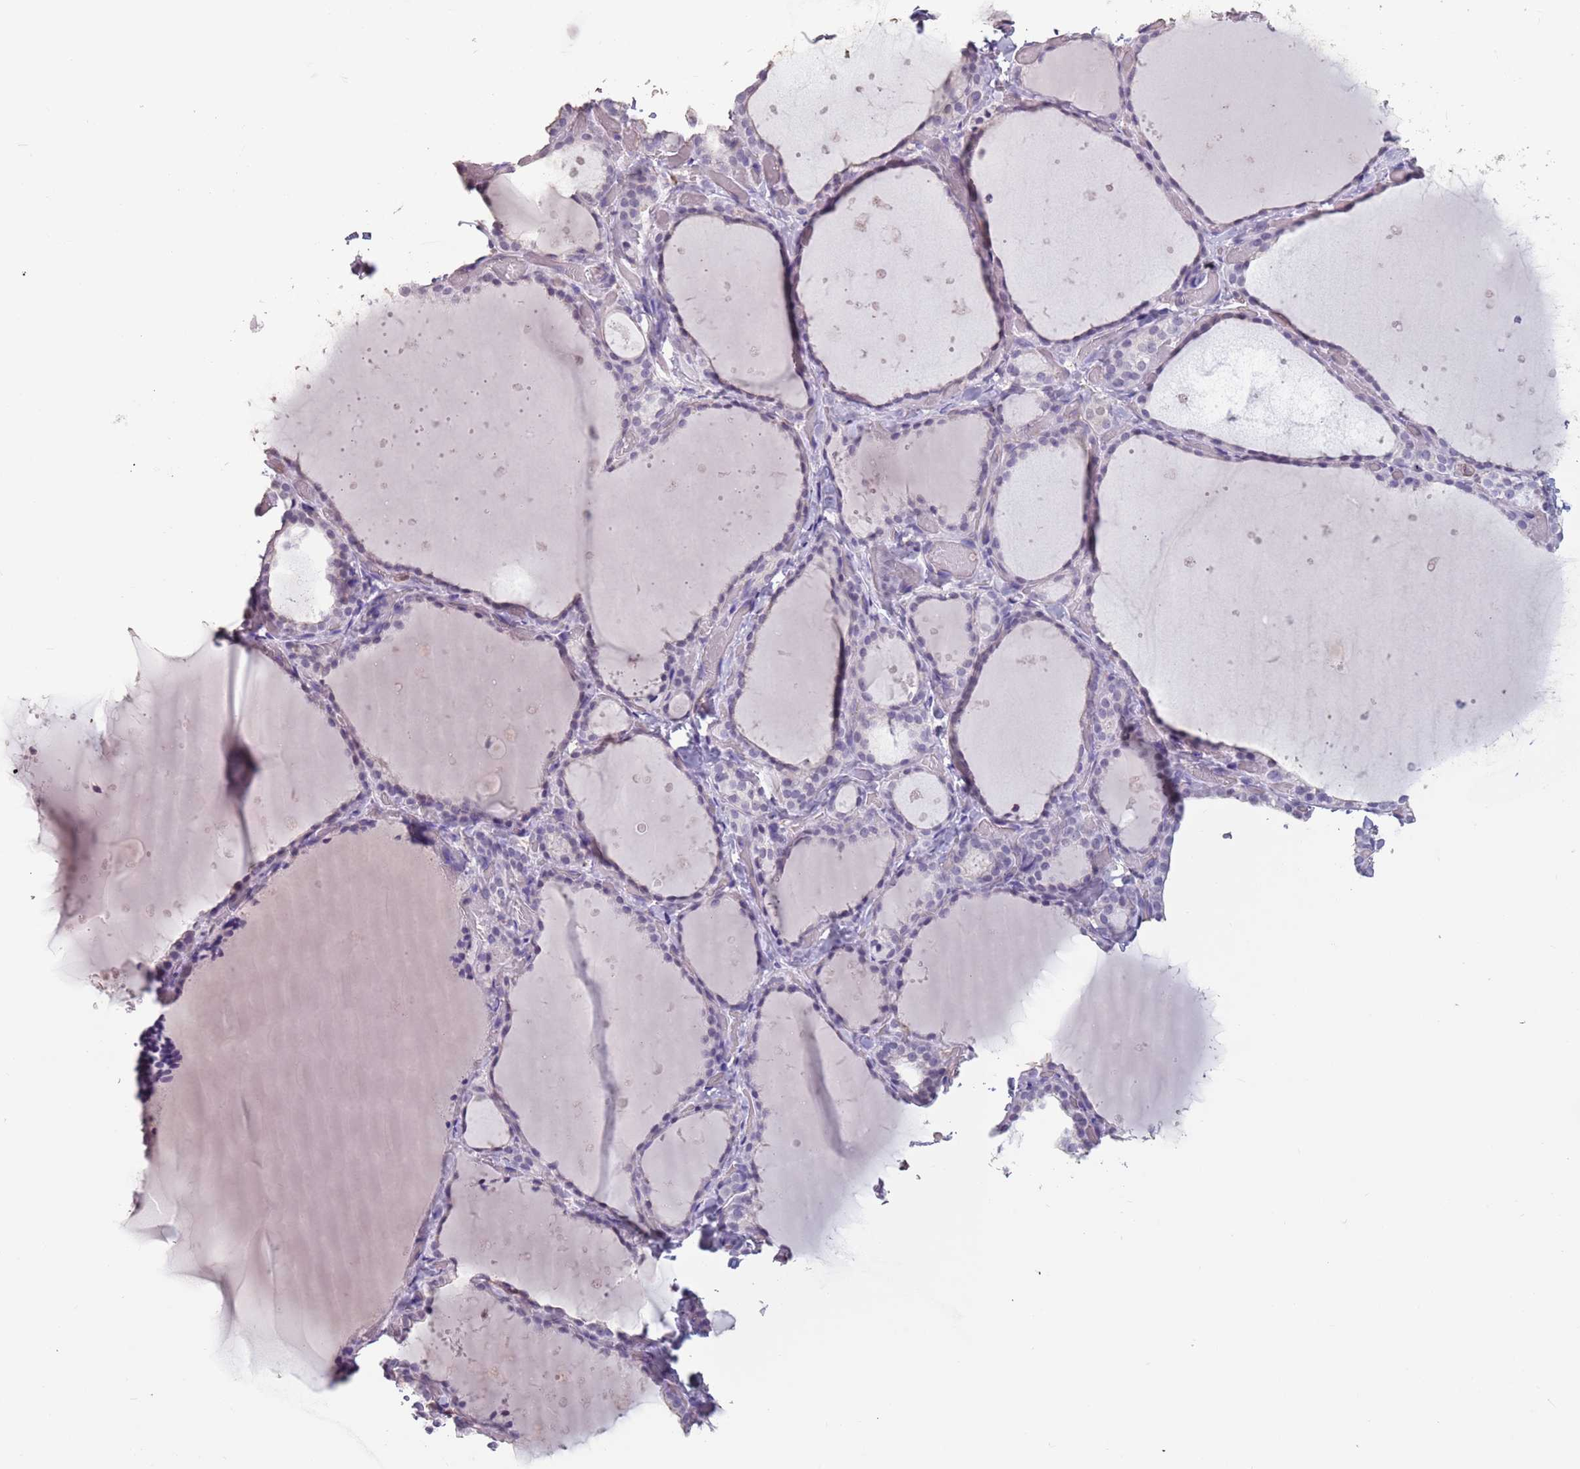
{"staining": {"intensity": "negative", "quantity": "none", "location": "none"}, "tissue": "thyroid gland", "cell_type": "Glandular cells", "image_type": "normal", "snomed": [{"axis": "morphology", "description": "Normal tissue, NOS"}, {"axis": "topography", "description": "Thyroid gland"}], "caption": "The image displays no significant positivity in glandular cells of thyroid gland.", "gene": "SUN5", "patient": {"sex": "female", "age": 44}}